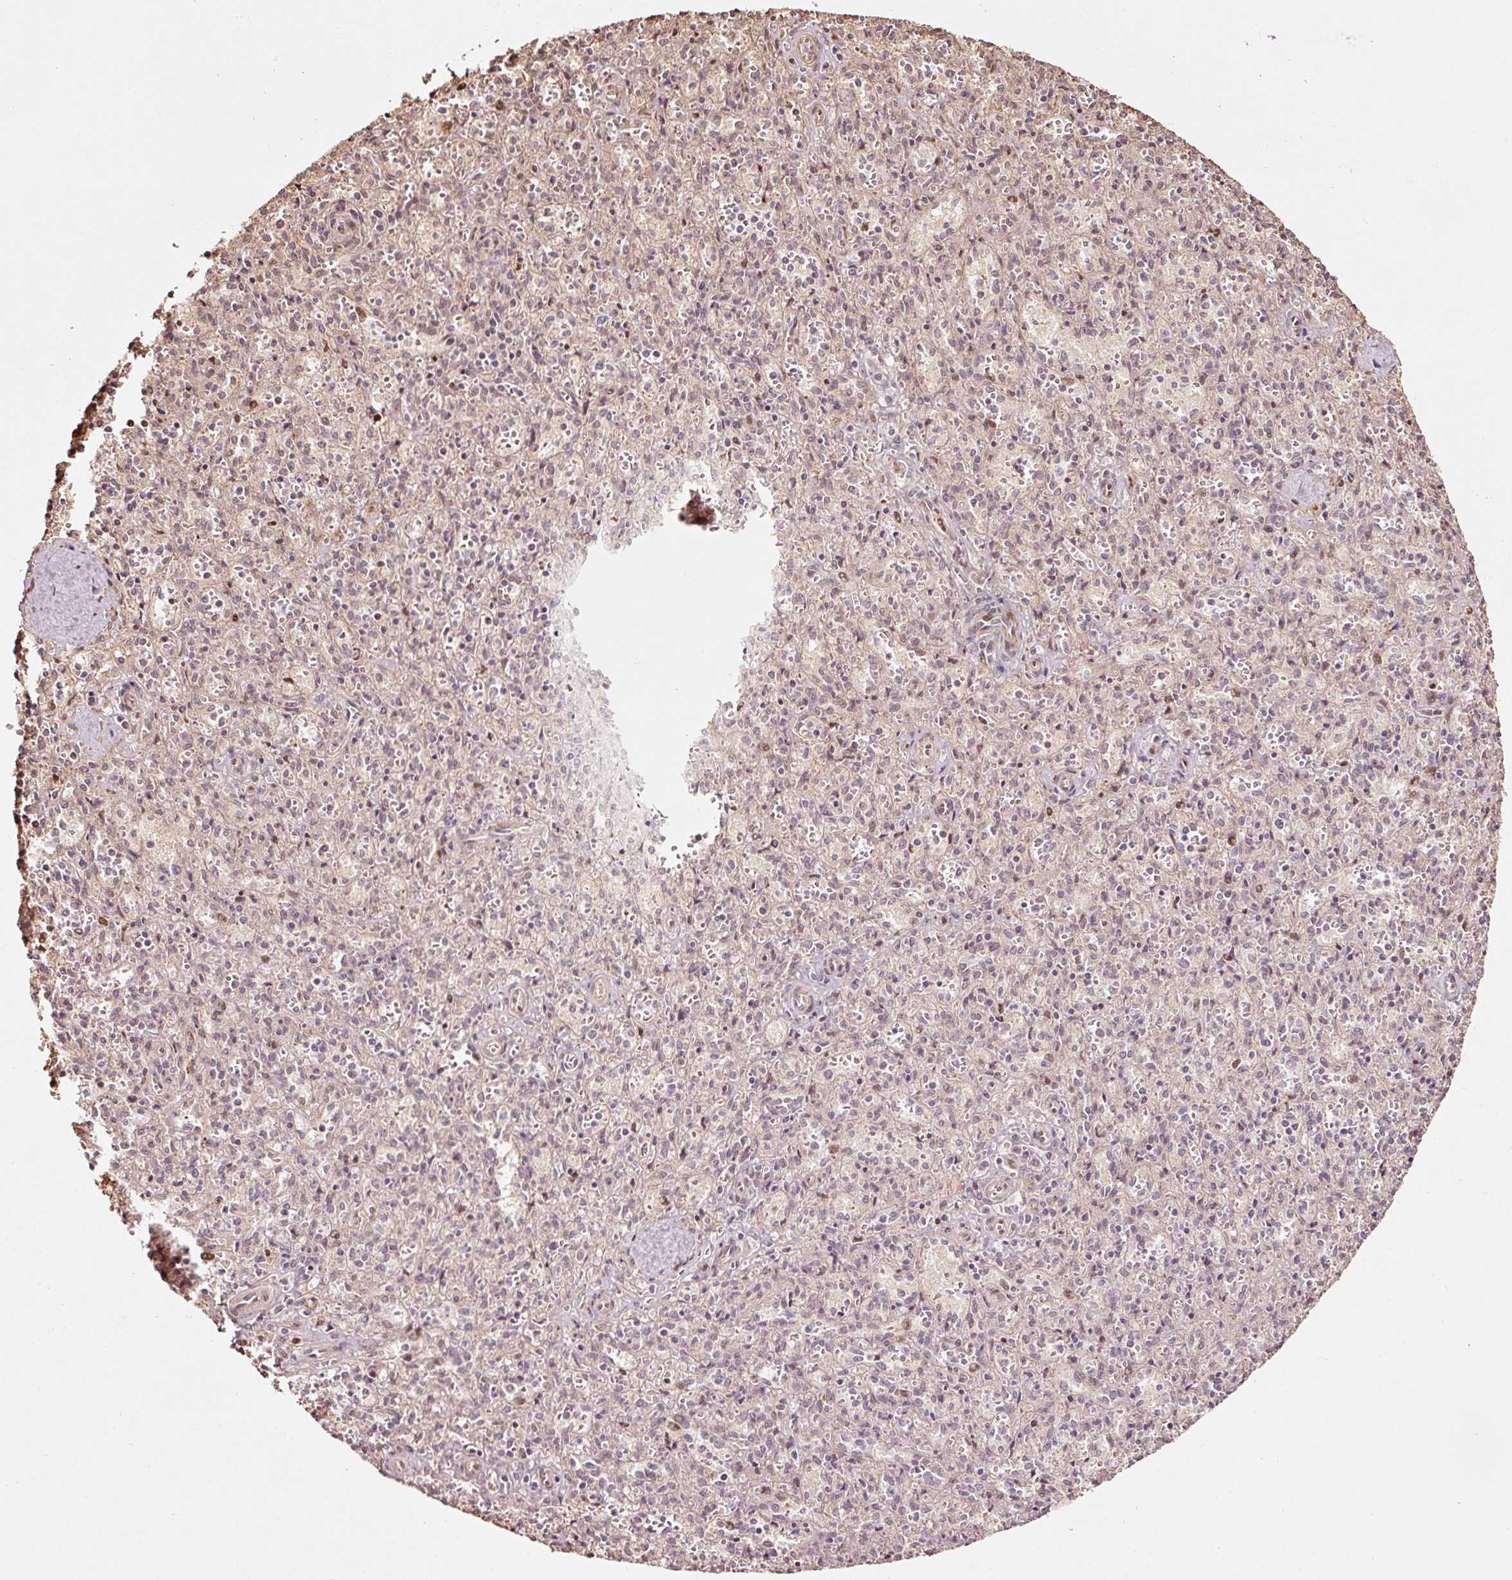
{"staining": {"intensity": "negative", "quantity": "none", "location": "none"}, "tissue": "spleen", "cell_type": "Cells in red pulp", "image_type": "normal", "snomed": [{"axis": "morphology", "description": "Normal tissue, NOS"}, {"axis": "topography", "description": "Spleen"}], "caption": "High magnification brightfield microscopy of benign spleen stained with DAB (brown) and counterstained with hematoxylin (blue): cells in red pulp show no significant expression.", "gene": "ETF1", "patient": {"sex": "female", "age": 26}}